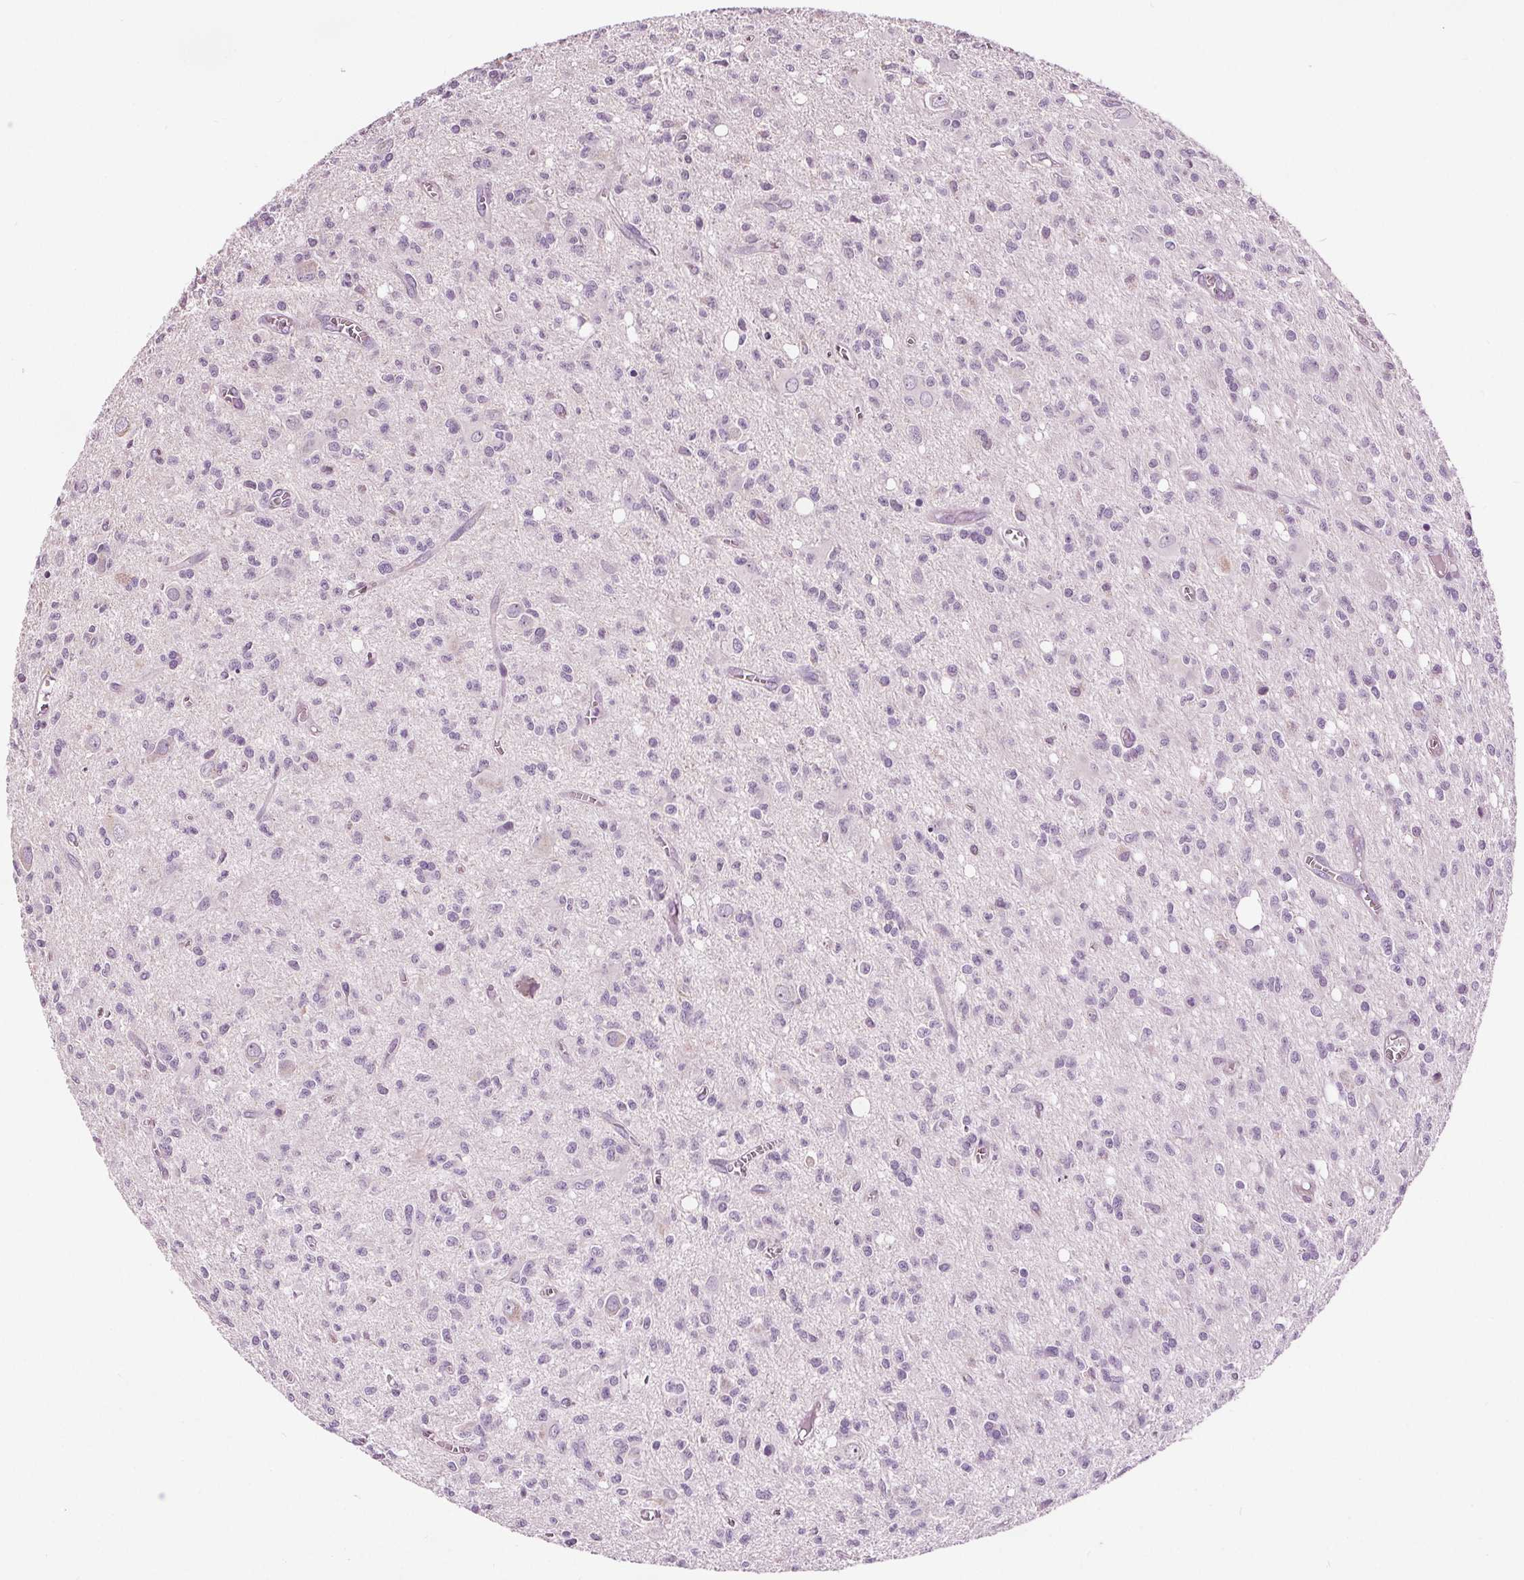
{"staining": {"intensity": "negative", "quantity": "none", "location": "none"}, "tissue": "glioma", "cell_type": "Tumor cells", "image_type": "cancer", "snomed": [{"axis": "morphology", "description": "Glioma, malignant, Low grade"}, {"axis": "topography", "description": "Brain"}], "caption": "The image shows no significant positivity in tumor cells of malignant glioma (low-grade).", "gene": "RASA1", "patient": {"sex": "male", "age": 64}}